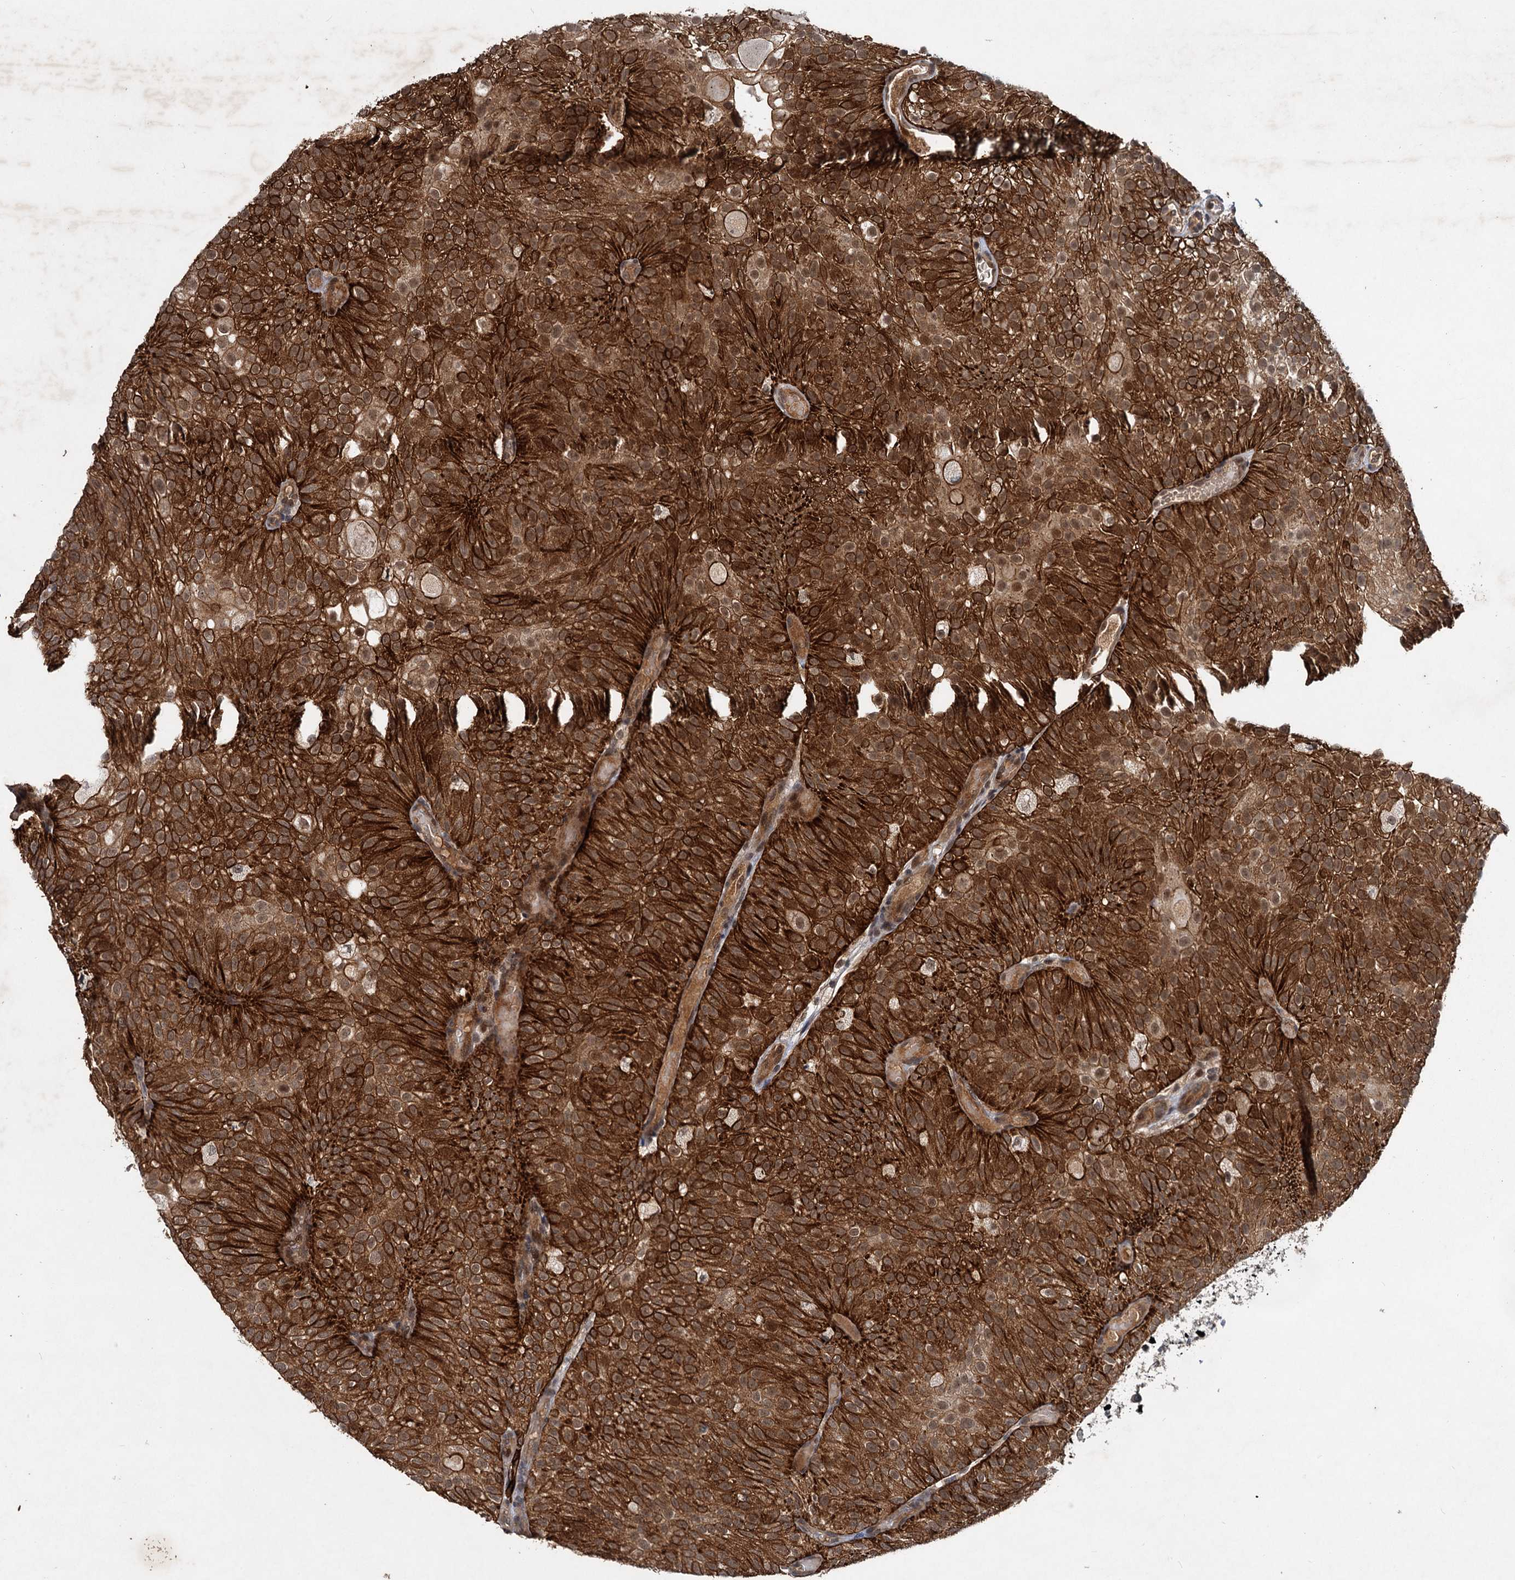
{"staining": {"intensity": "strong", "quantity": ">75%", "location": "cytoplasmic/membranous,nuclear"}, "tissue": "urothelial cancer", "cell_type": "Tumor cells", "image_type": "cancer", "snomed": [{"axis": "morphology", "description": "Urothelial carcinoma, Low grade"}, {"axis": "topography", "description": "Urinary bladder"}], "caption": "An image of human urothelial carcinoma (low-grade) stained for a protein exhibits strong cytoplasmic/membranous and nuclear brown staining in tumor cells. The protein of interest is stained brown, and the nuclei are stained in blue (DAB IHC with brightfield microscopy, high magnification).", "gene": "RITA1", "patient": {"sex": "male", "age": 78}}